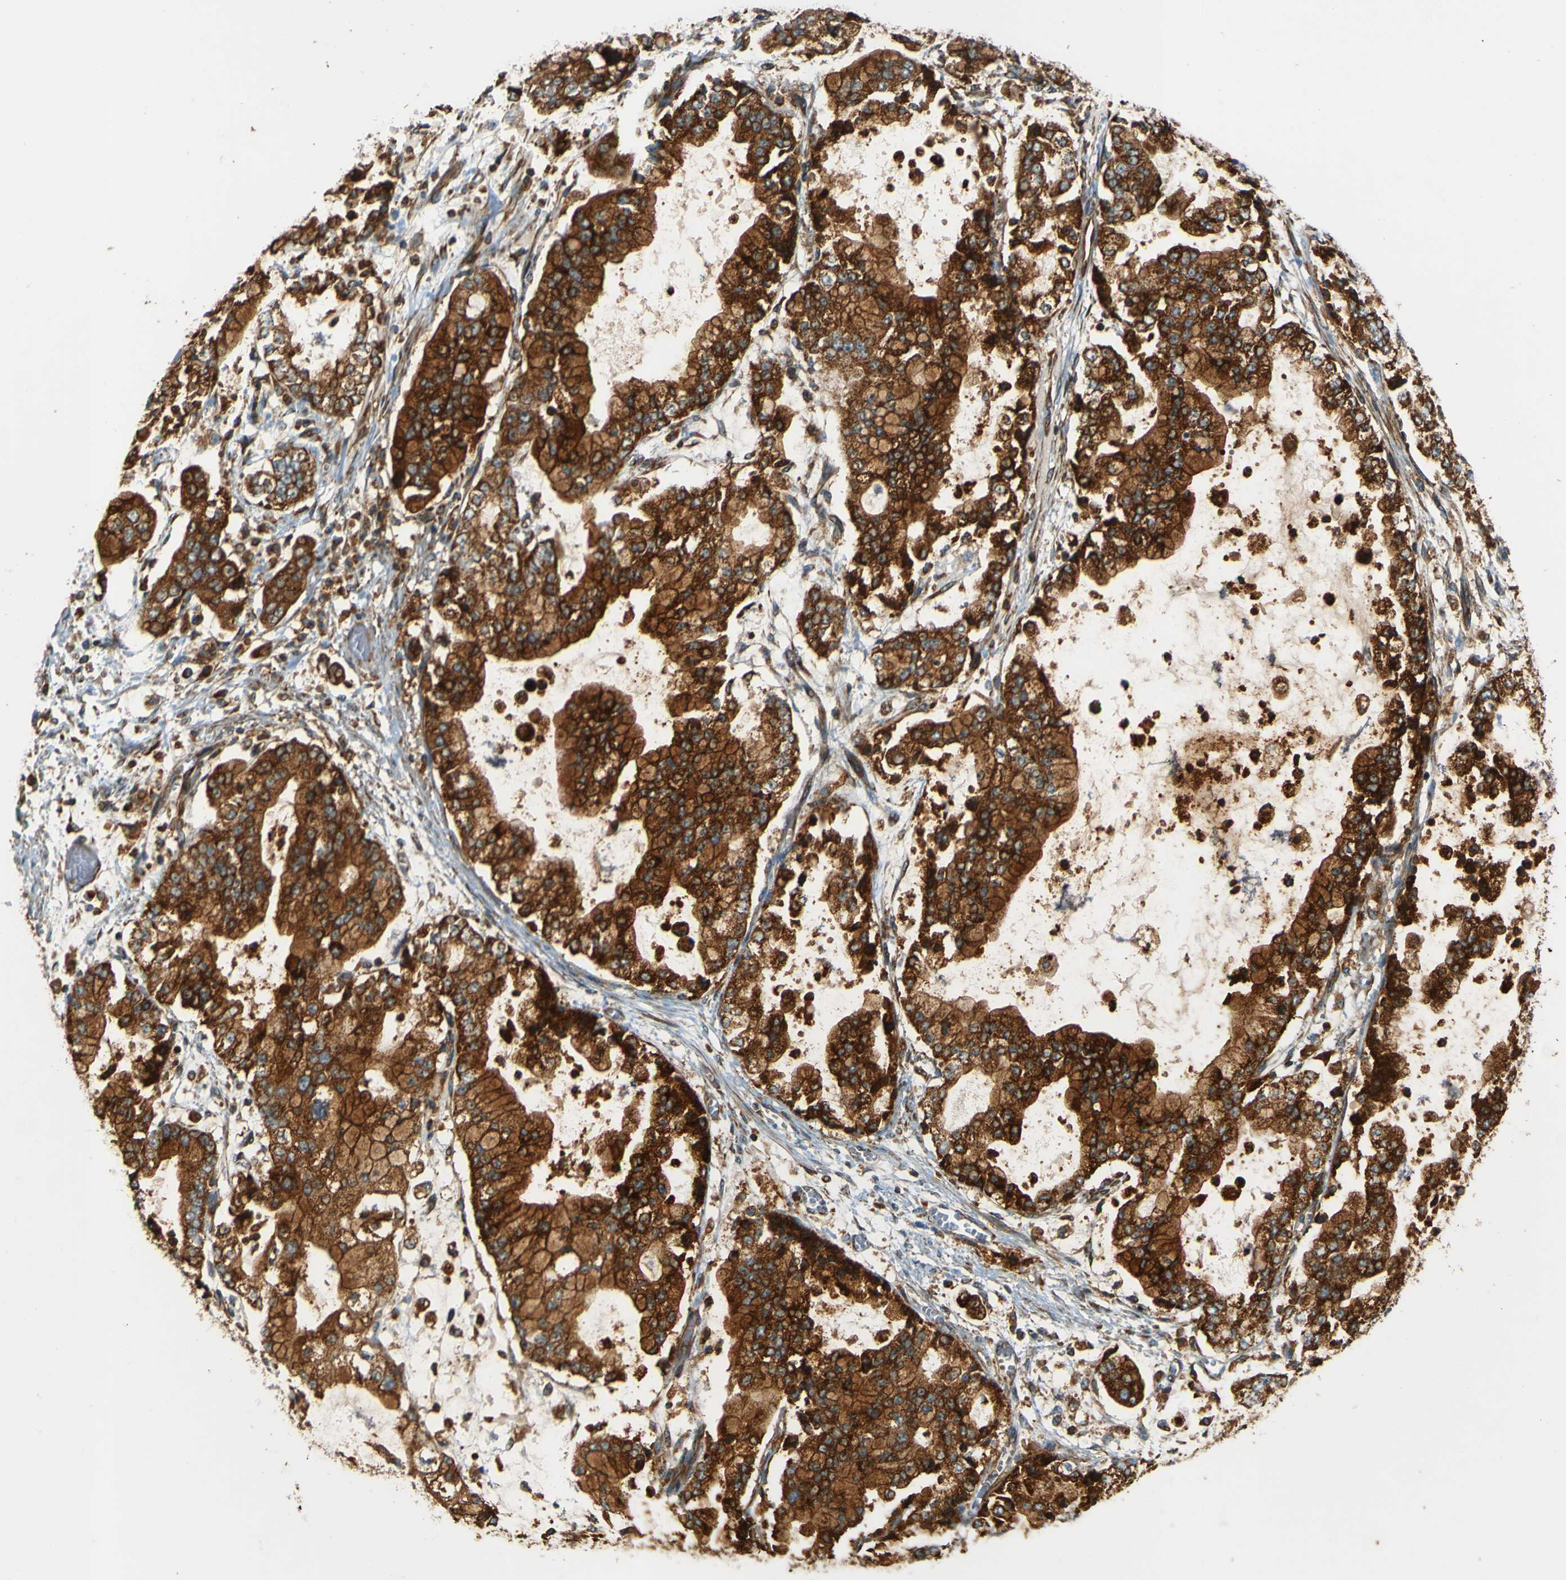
{"staining": {"intensity": "strong", "quantity": ">75%", "location": "cytoplasmic/membranous"}, "tissue": "stomach cancer", "cell_type": "Tumor cells", "image_type": "cancer", "snomed": [{"axis": "morphology", "description": "Adenocarcinoma, NOS"}, {"axis": "topography", "description": "Stomach"}], "caption": "The image reveals a brown stain indicating the presence of a protein in the cytoplasmic/membranous of tumor cells in stomach adenocarcinoma.", "gene": "DNAJC5", "patient": {"sex": "male", "age": 76}}